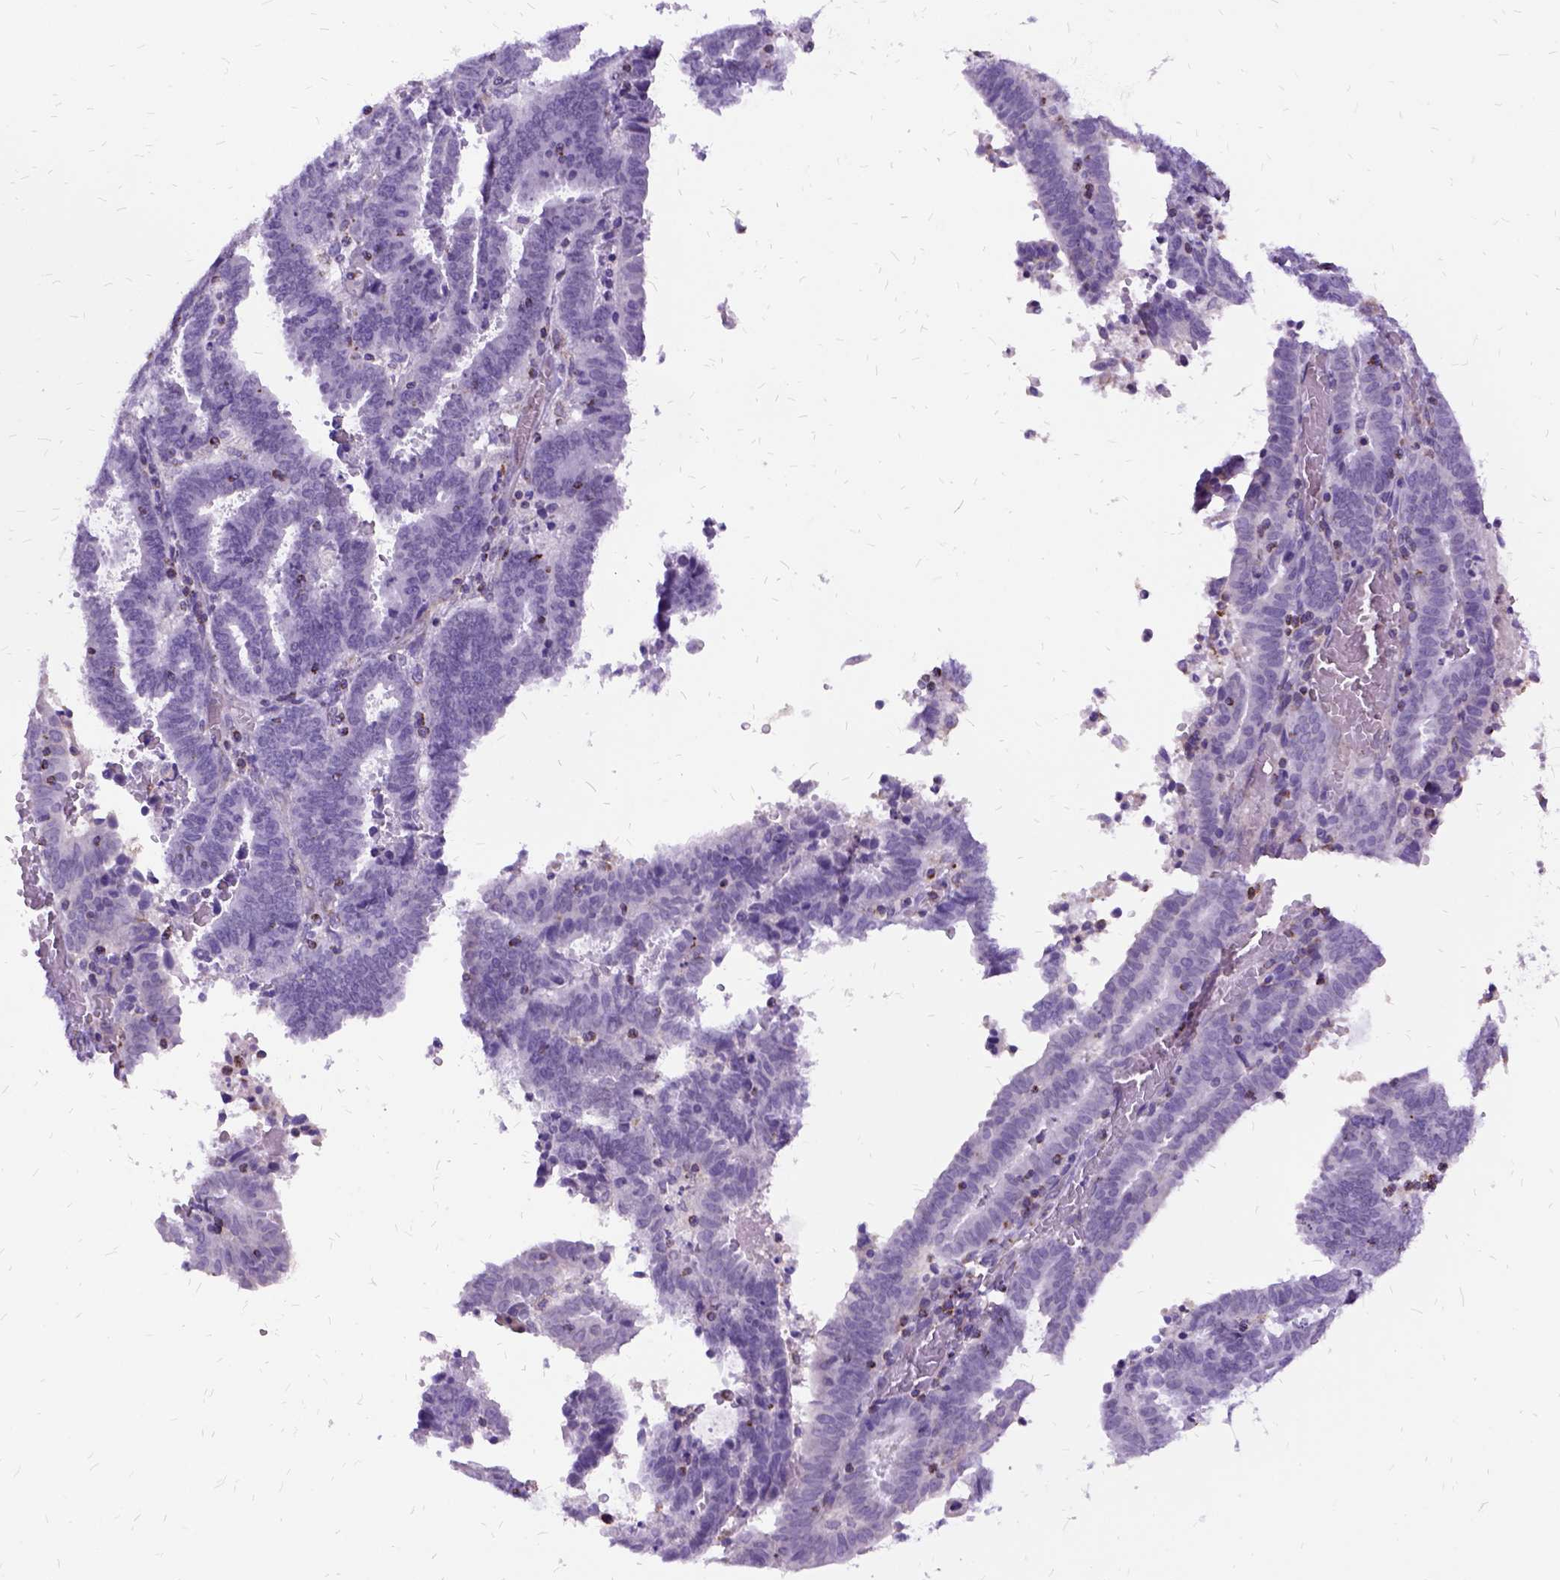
{"staining": {"intensity": "negative", "quantity": "none", "location": "none"}, "tissue": "endometrial cancer", "cell_type": "Tumor cells", "image_type": "cancer", "snomed": [{"axis": "morphology", "description": "Adenocarcinoma, NOS"}, {"axis": "topography", "description": "Uterus"}], "caption": "Histopathology image shows no significant protein positivity in tumor cells of adenocarcinoma (endometrial).", "gene": "OXCT1", "patient": {"sex": "female", "age": 83}}